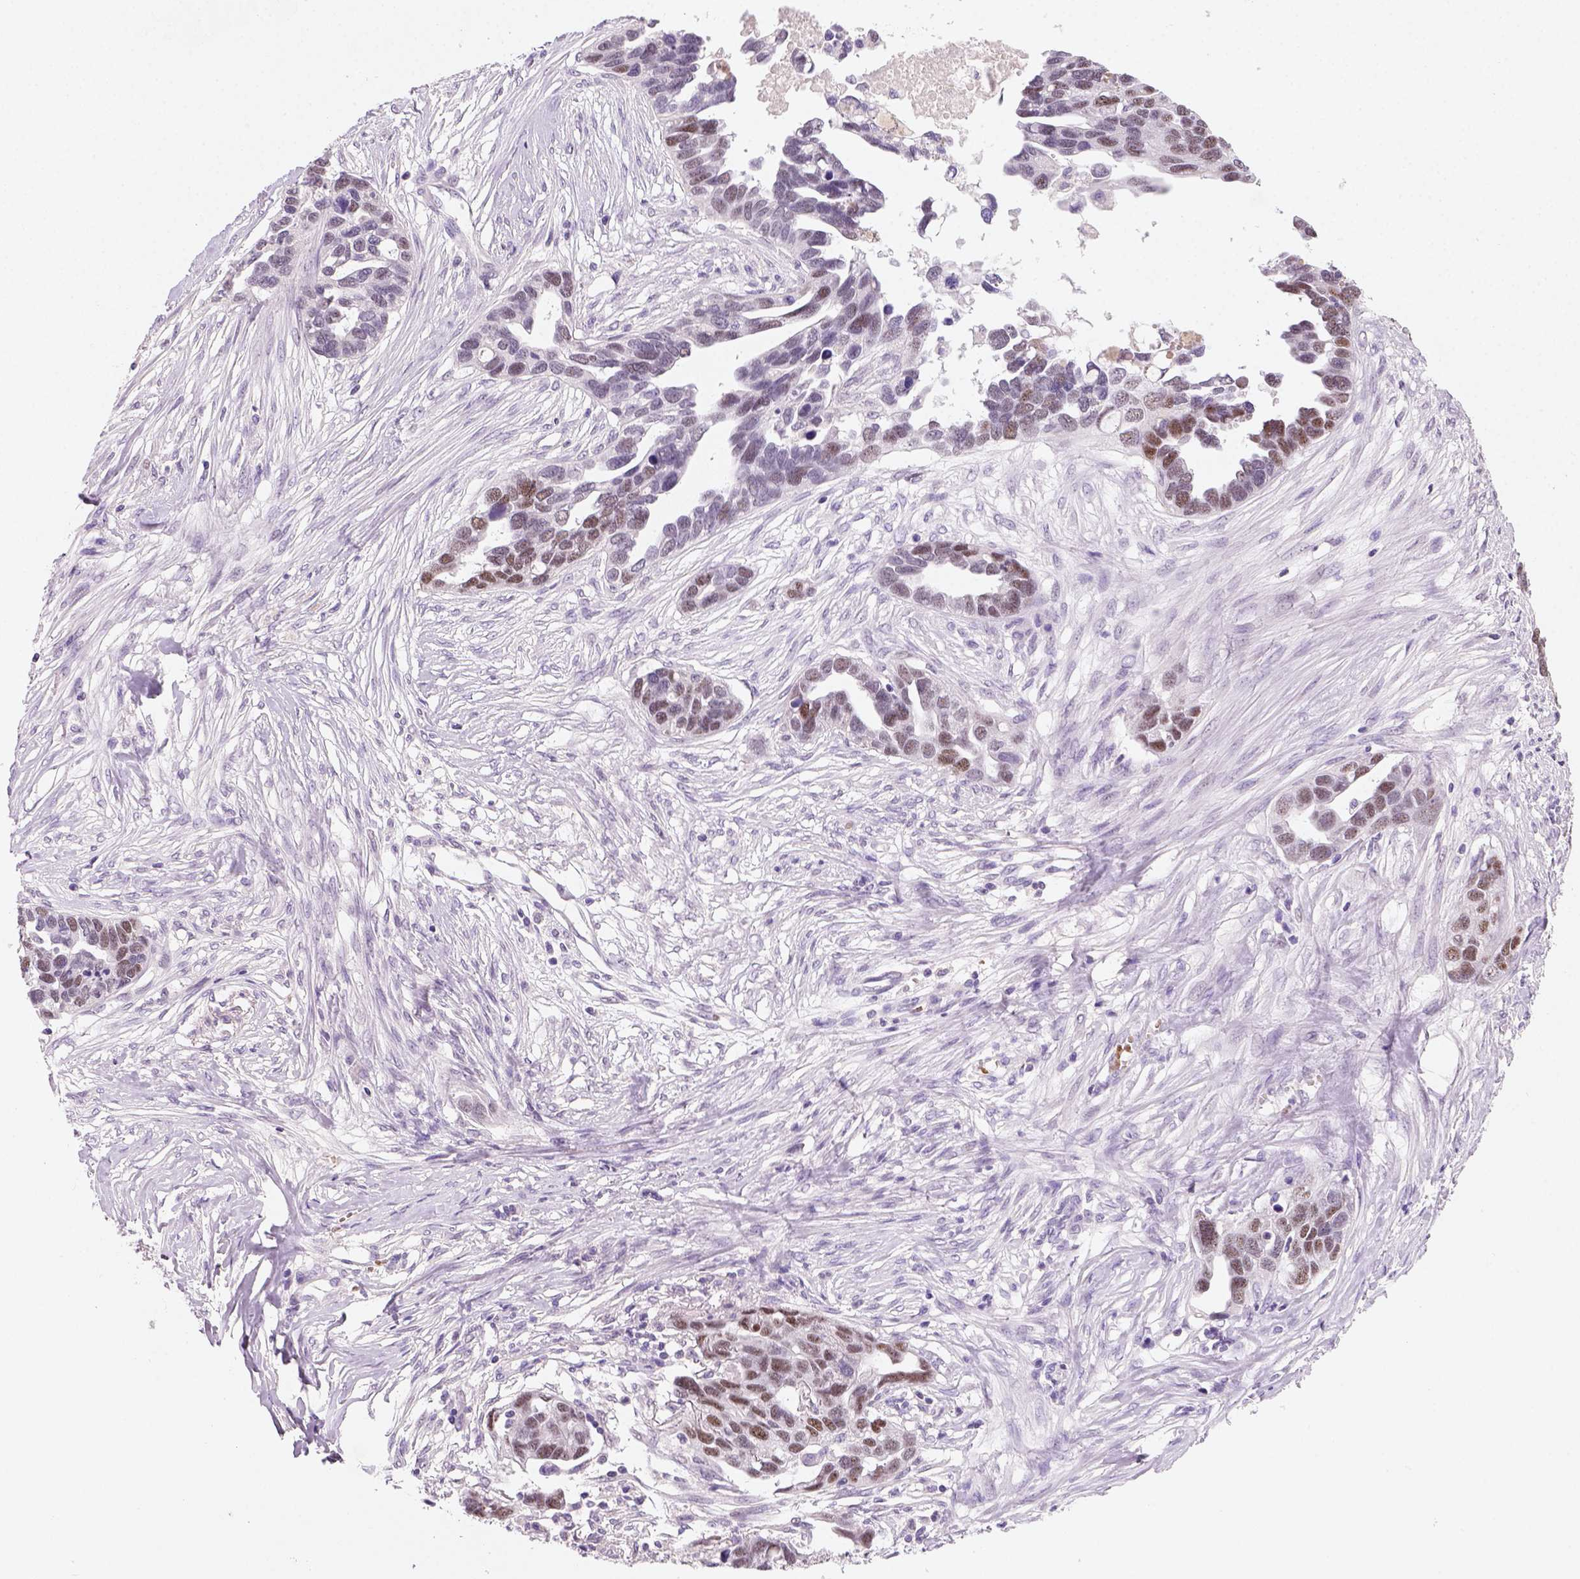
{"staining": {"intensity": "moderate", "quantity": "25%-75%", "location": "nuclear"}, "tissue": "ovarian cancer", "cell_type": "Tumor cells", "image_type": "cancer", "snomed": [{"axis": "morphology", "description": "Cystadenocarcinoma, serous, NOS"}, {"axis": "topography", "description": "Ovary"}], "caption": "Human ovarian serous cystadenocarcinoma stained with a brown dye displays moderate nuclear positive positivity in approximately 25%-75% of tumor cells.", "gene": "ZMAT4", "patient": {"sex": "female", "age": 54}}